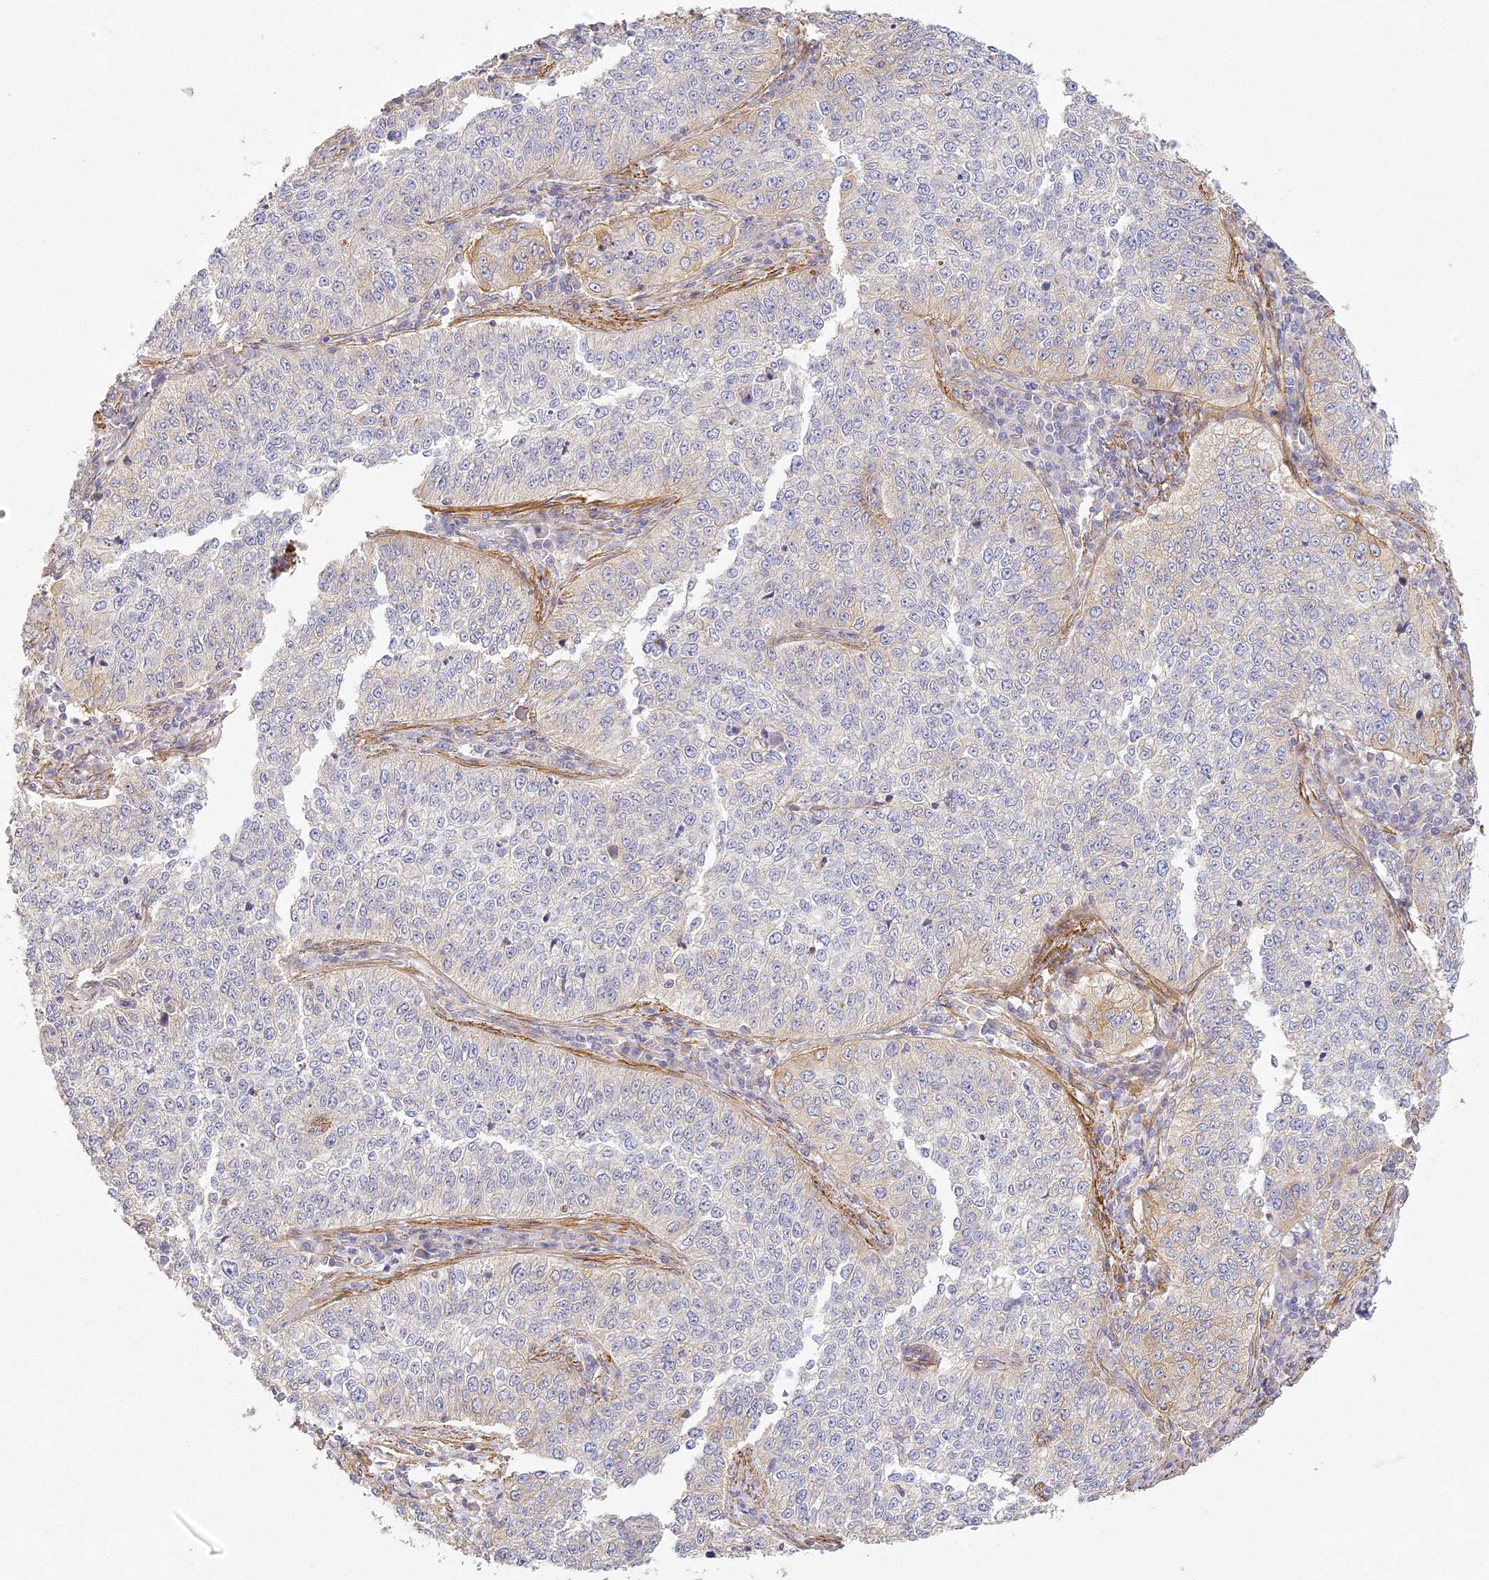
{"staining": {"intensity": "negative", "quantity": "none", "location": "none"}, "tissue": "cervical cancer", "cell_type": "Tumor cells", "image_type": "cancer", "snomed": [{"axis": "morphology", "description": "Squamous cell carcinoma, NOS"}, {"axis": "topography", "description": "Cervix"}], "caption": "This is an immunohistochemistry (IHC) histopathology image of human squamous cell carcinoma (cervical). There is no expression in tumor cells.", "gene": "MED28", "patient": {"sex": "female", "age": 35}}